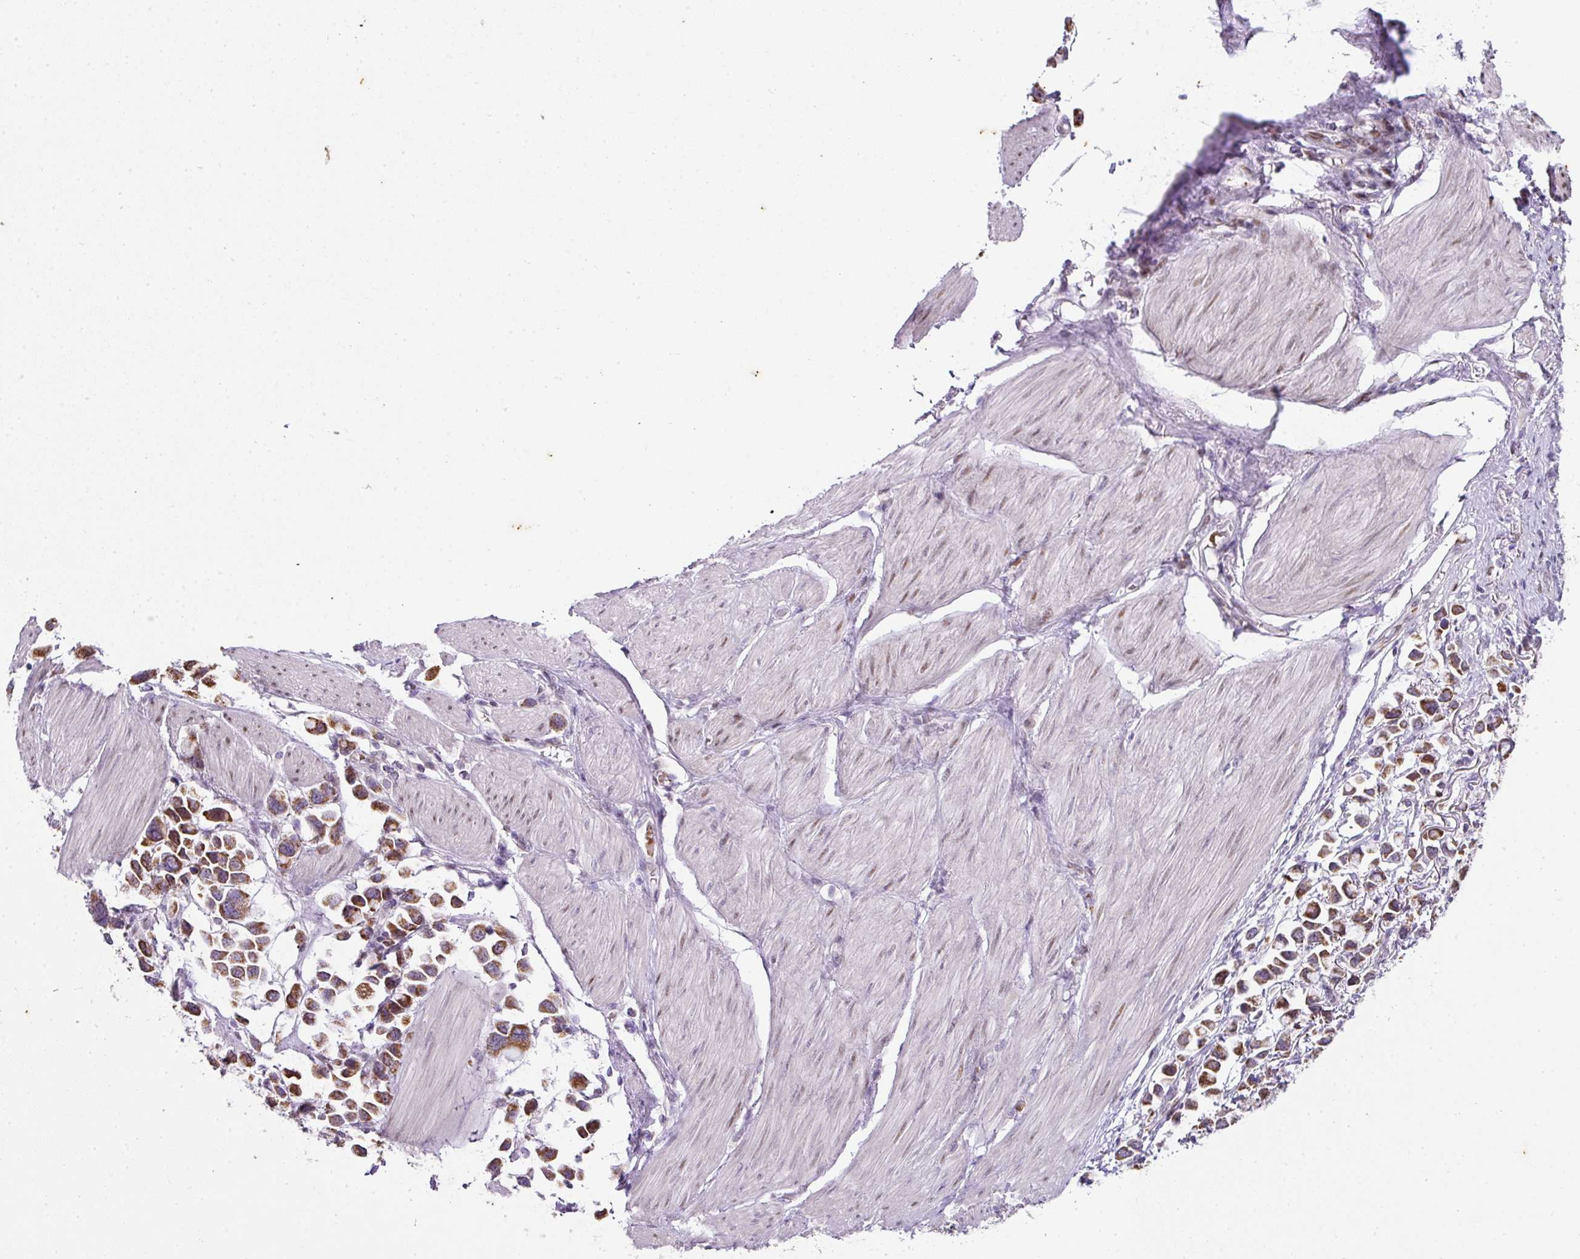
{"staining": {"intensity": "moderate", "quantity": ">75%", "location": "cytoplasmic/membranous"}, "tissue": "stomach cancer", "cell_type": "Tumor cells", "image_type": "cancer", "snomed": [{"axis": "morphology", "description": "Adenocarcinoma, NOS"}, {"axis": "topography", "description": "Stomach"}], "caption": "The image displays a brown stain indicating the presence of a protein in the cytoplasmic/membranous of tumor cells in stomach cancer (adenocarcinoma).", "gene": "ANKRD18A", "patient": {"sex": "female", "age": 81}}